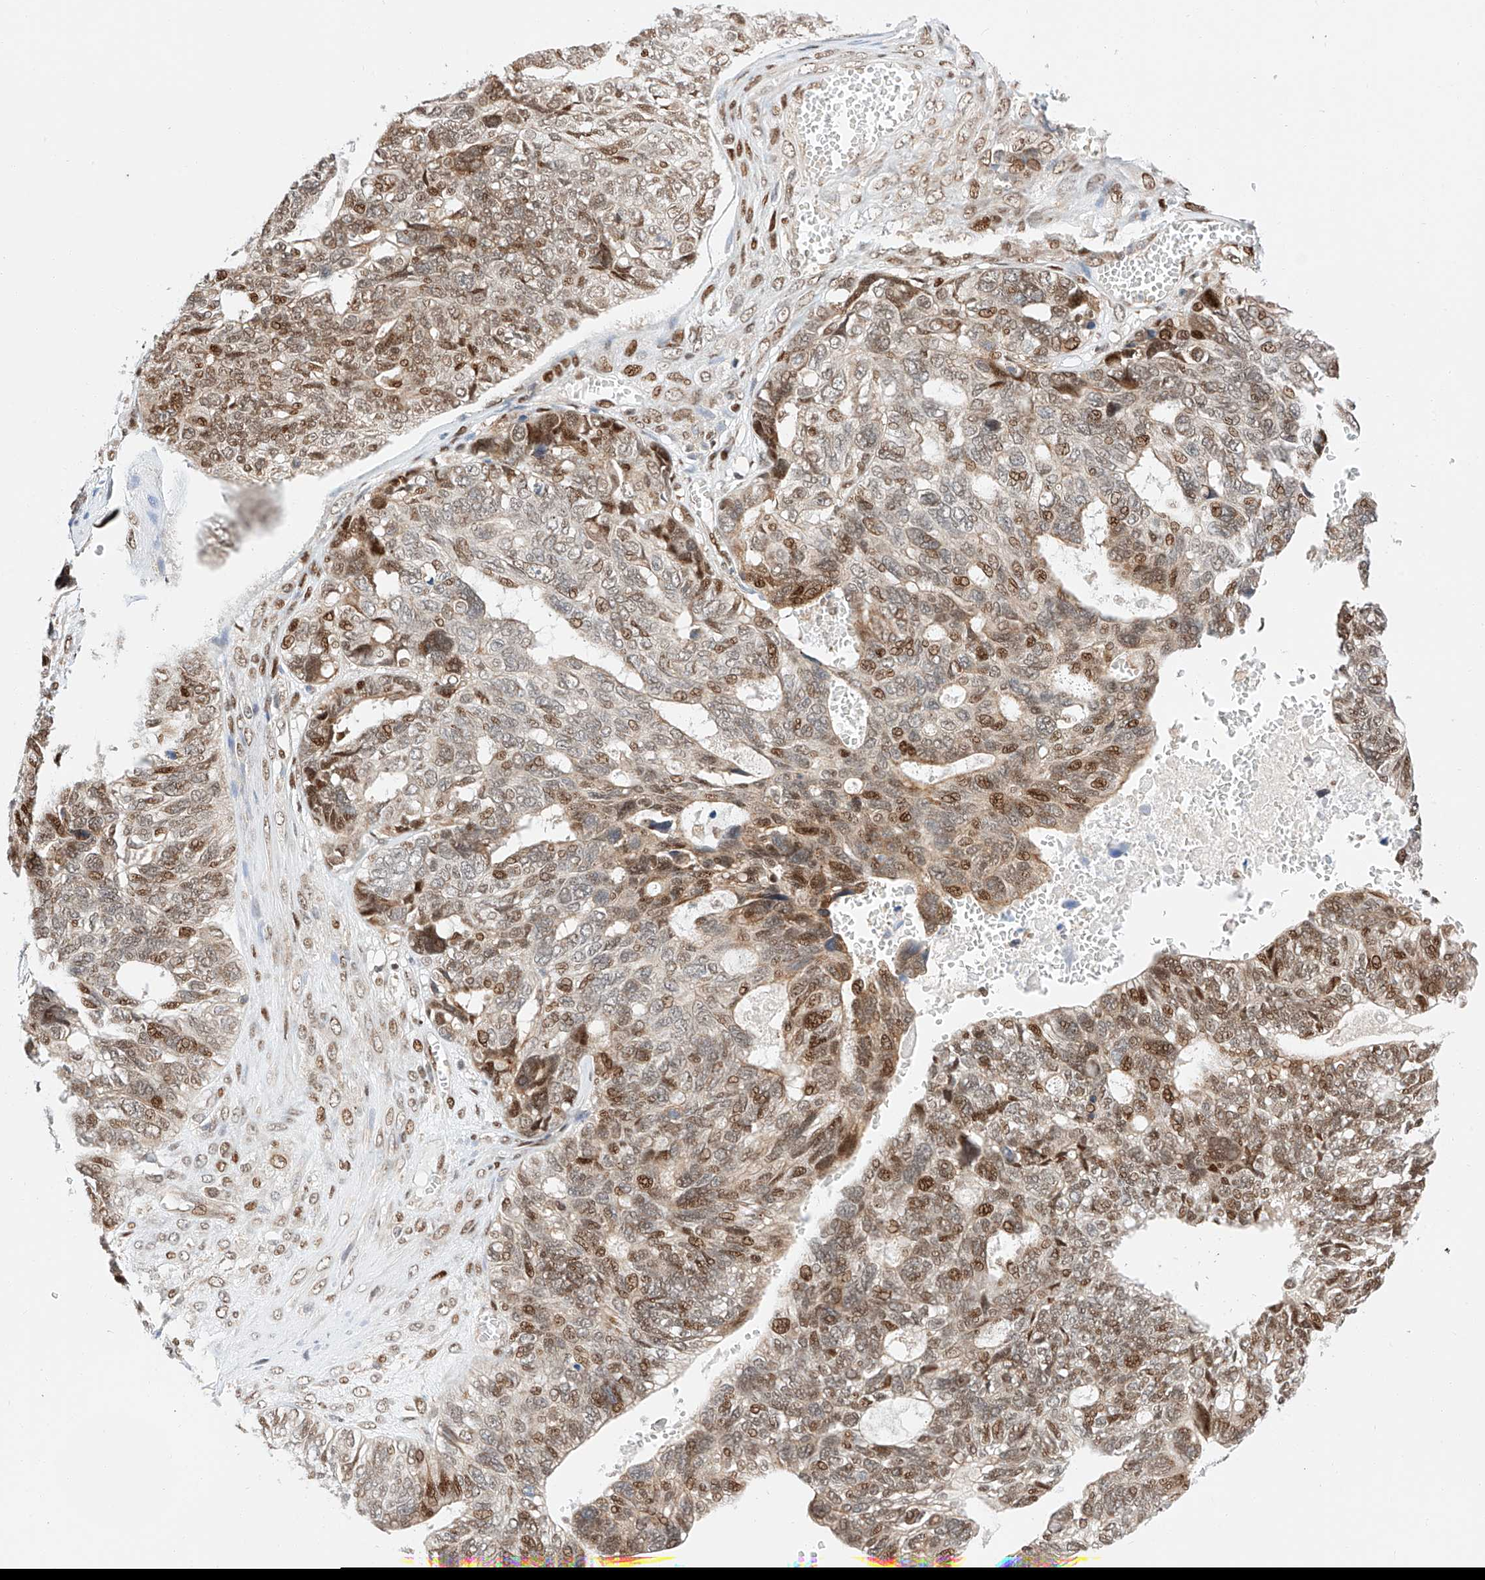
{"staining": {"intensity": "moderate", "quantity": "25%-75%", "location": "nuclear"}, "tissue": "ovarian cancer", "cell_type": "Tumor cells", "image_type": "cancer", "snomed": [{"axis": "morphology", "description": "Cystadenocarcinoma, serous, NOS"}, {"axis": "topography", "description": "Ovary"}], "caption": "Immunohistochemistry (IHC) of serous cystadenocarcinoma (ovarian) demonstrates medium levels of moderate nuclear positivity in approximately 25%-75% of tumor cells. The protein of interest is shown in brown color, while the nuclei are stained blue.", "gene": "HDAC9", "patient": {"sex": "female", "age": 79}}